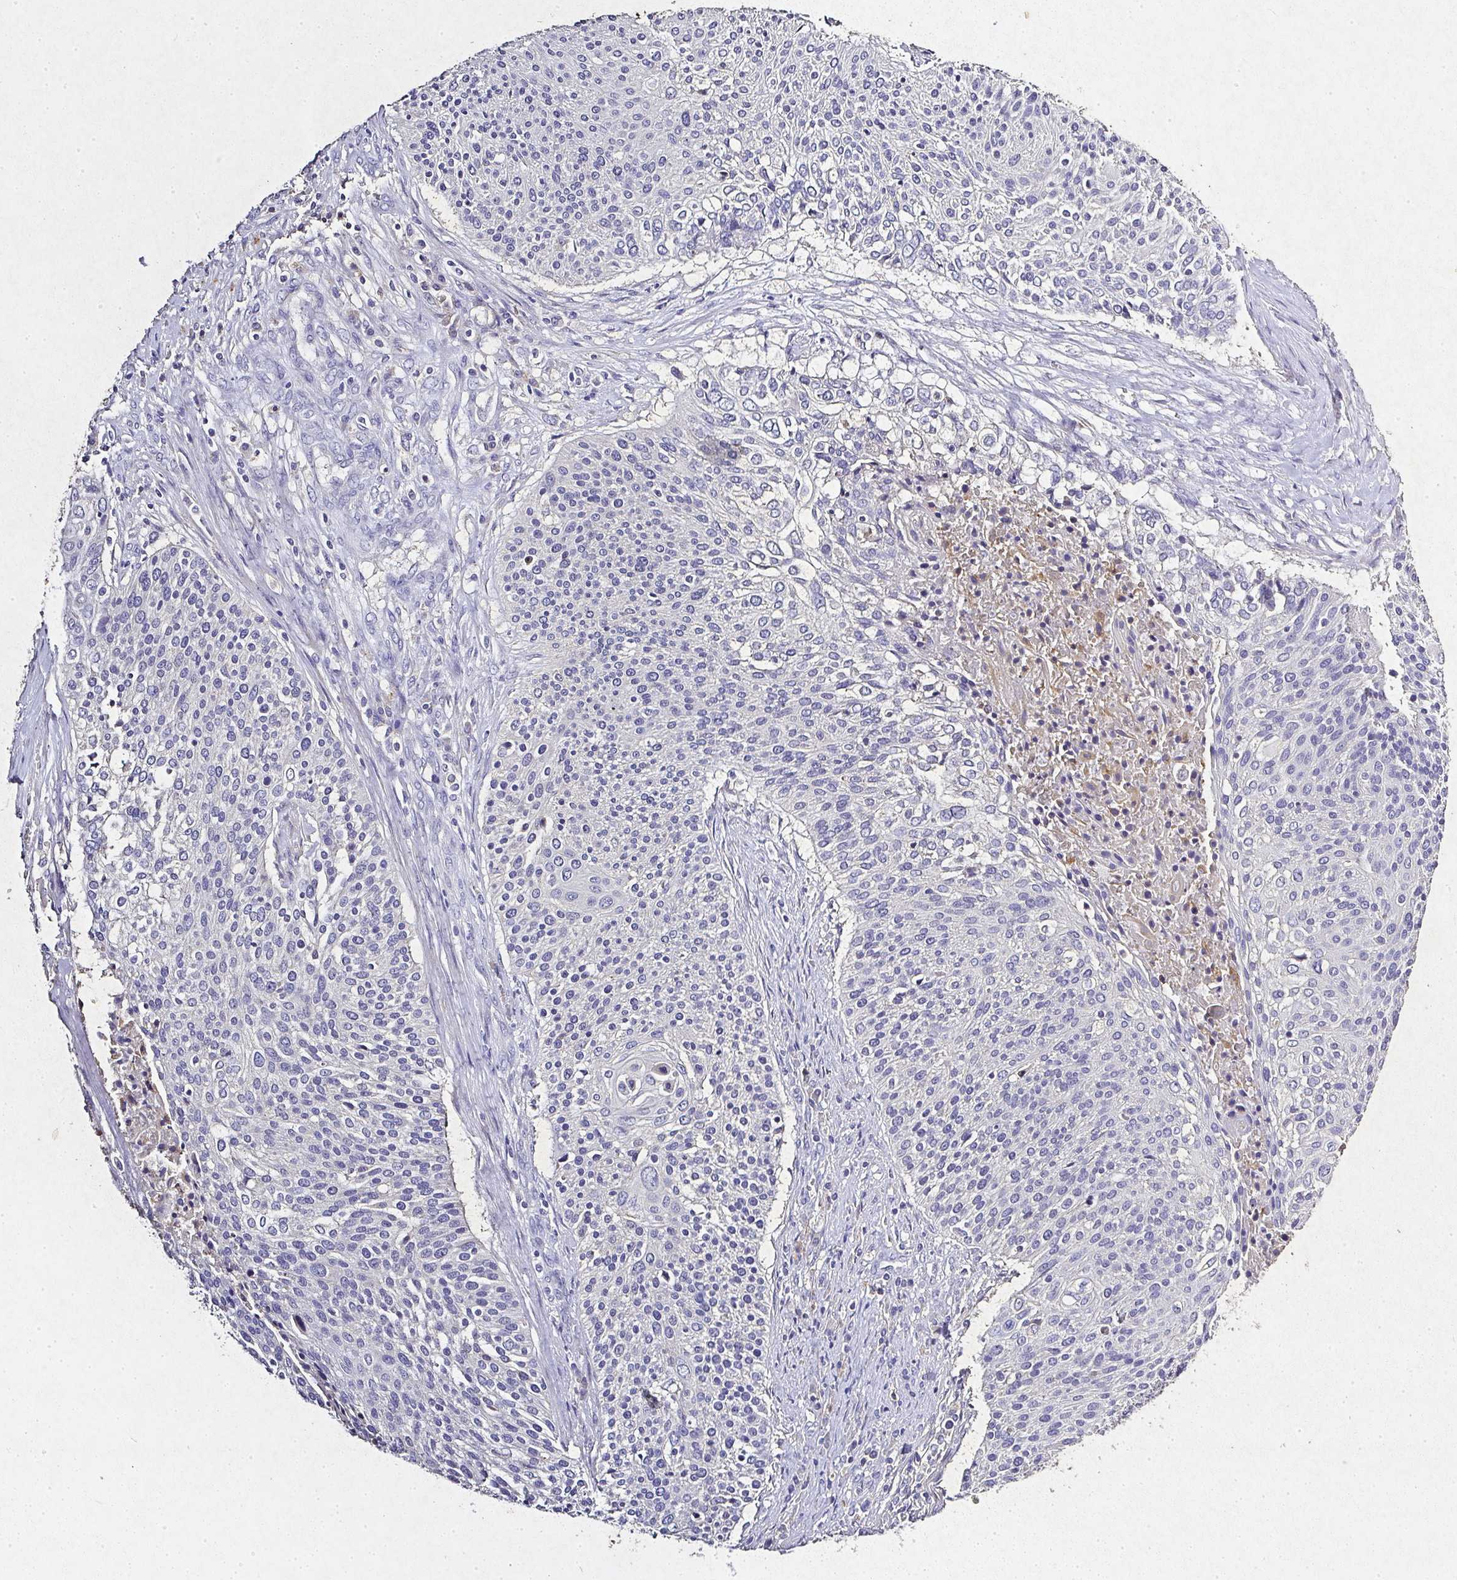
{"staining": {"intensity": "negative", "quantity": "none", "location": "none"}, "tissue": "cervical cancer", "cell_type": "Tumor cells", "image_type": "cancer", "snomed": [{"axis": "morphology", "description": "Squamous cell carcinoma, NOS"}, {"axis": "topography", "description": "Cervix"}], "caption": "This is an immunohistochemistry histopathology image of human cervical cancer. There is no staining in tumor cells.", "gene": "RPS2", "patient": {"sex": "female", "age": 31}}